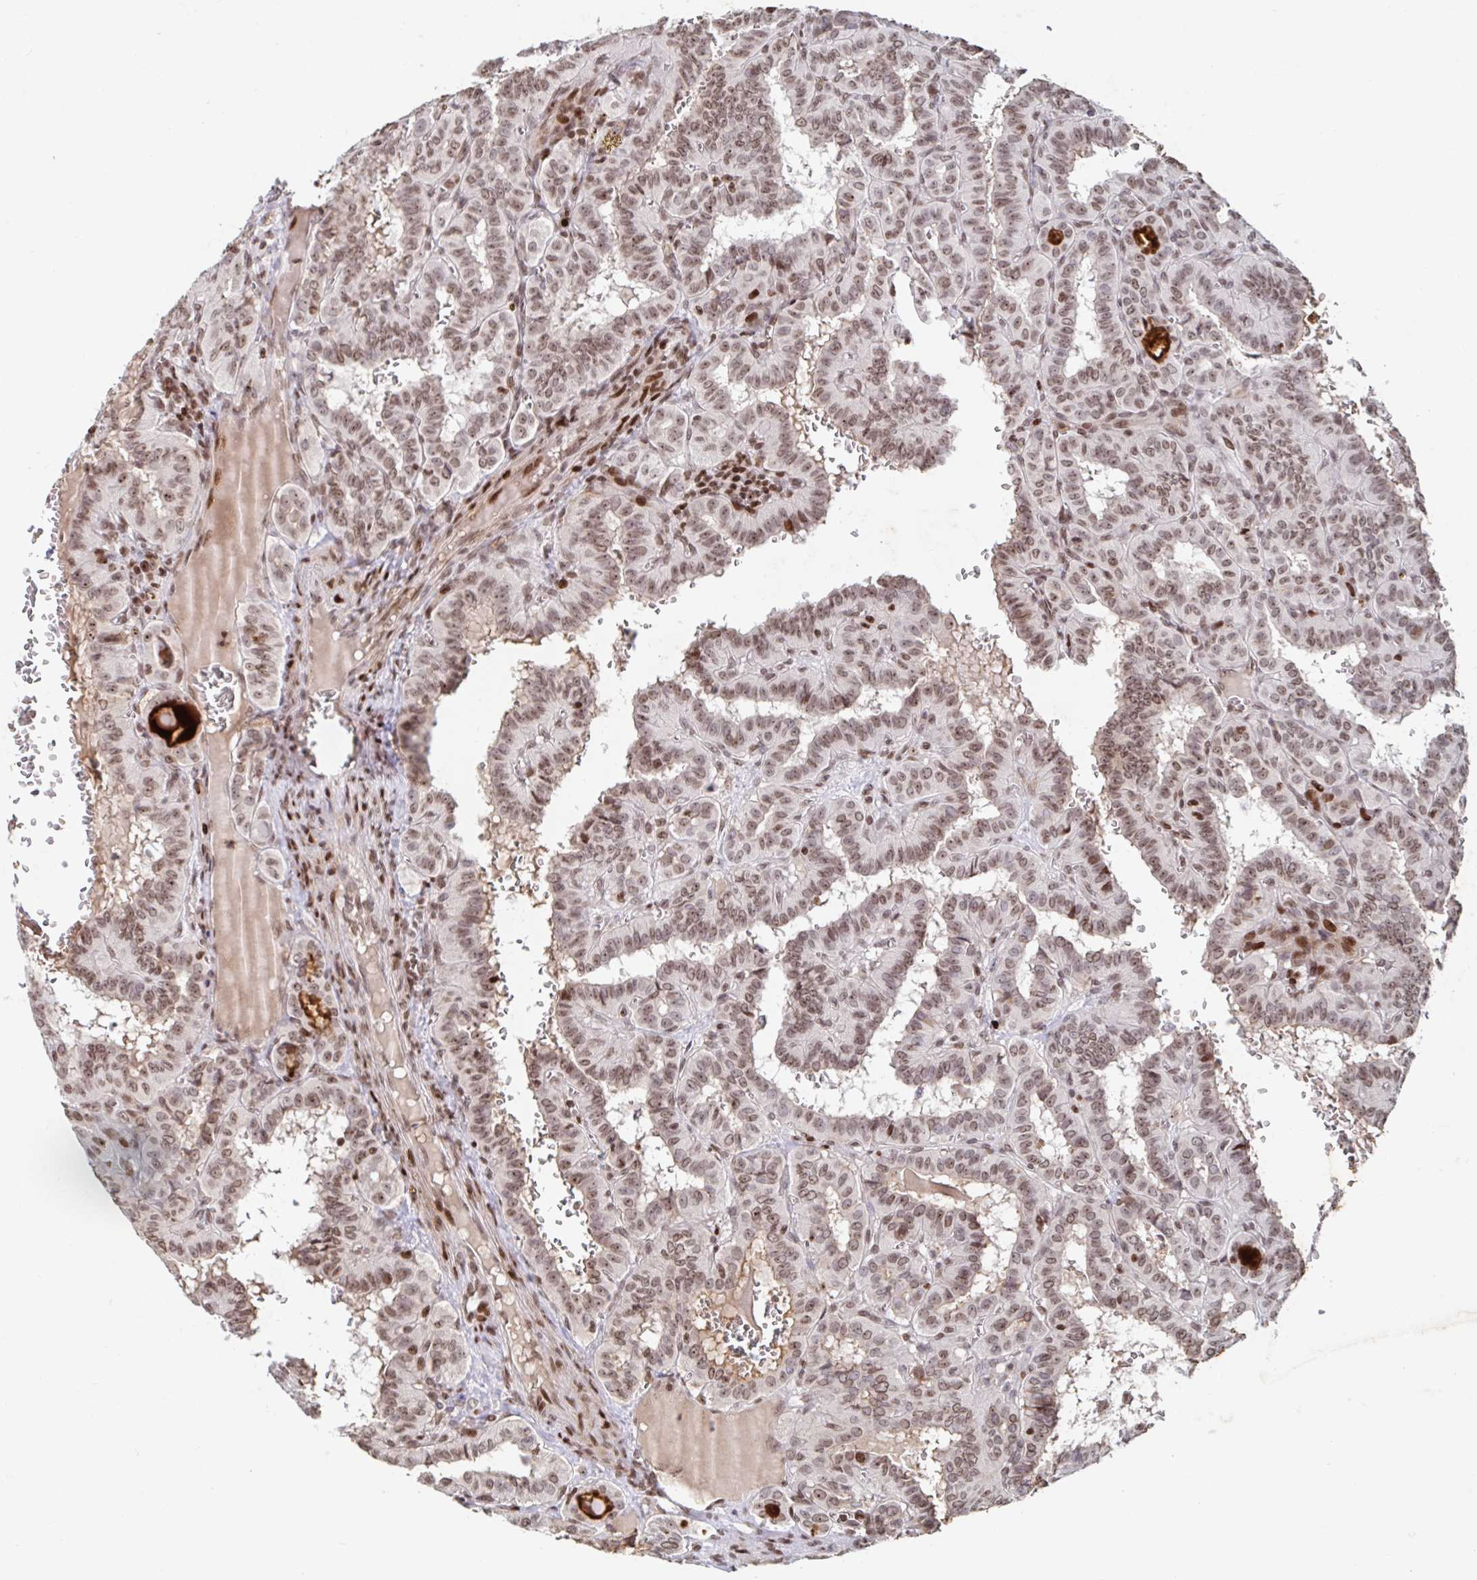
{"staining": {"intensity": "moderate", "quantity": ">75%", "location": "nuclear"}, "tissue": "thyroid cancer", "cell_type": "Tumor cells", "image_type": "cancer", "snomed": [{"axis": "morphology", "description": "Papillary adenocarcinoma, NOS"}, {"axis": "topography", "description": "Thyroid gland"}], "caption": "The immunohistochemical stain shows moderate nuclear positivity in tumor cells of thyroid papillary adenocarcinoma tissue.", "gene": "C19orf53", "patient": {"sex": "female", "age": 21}}